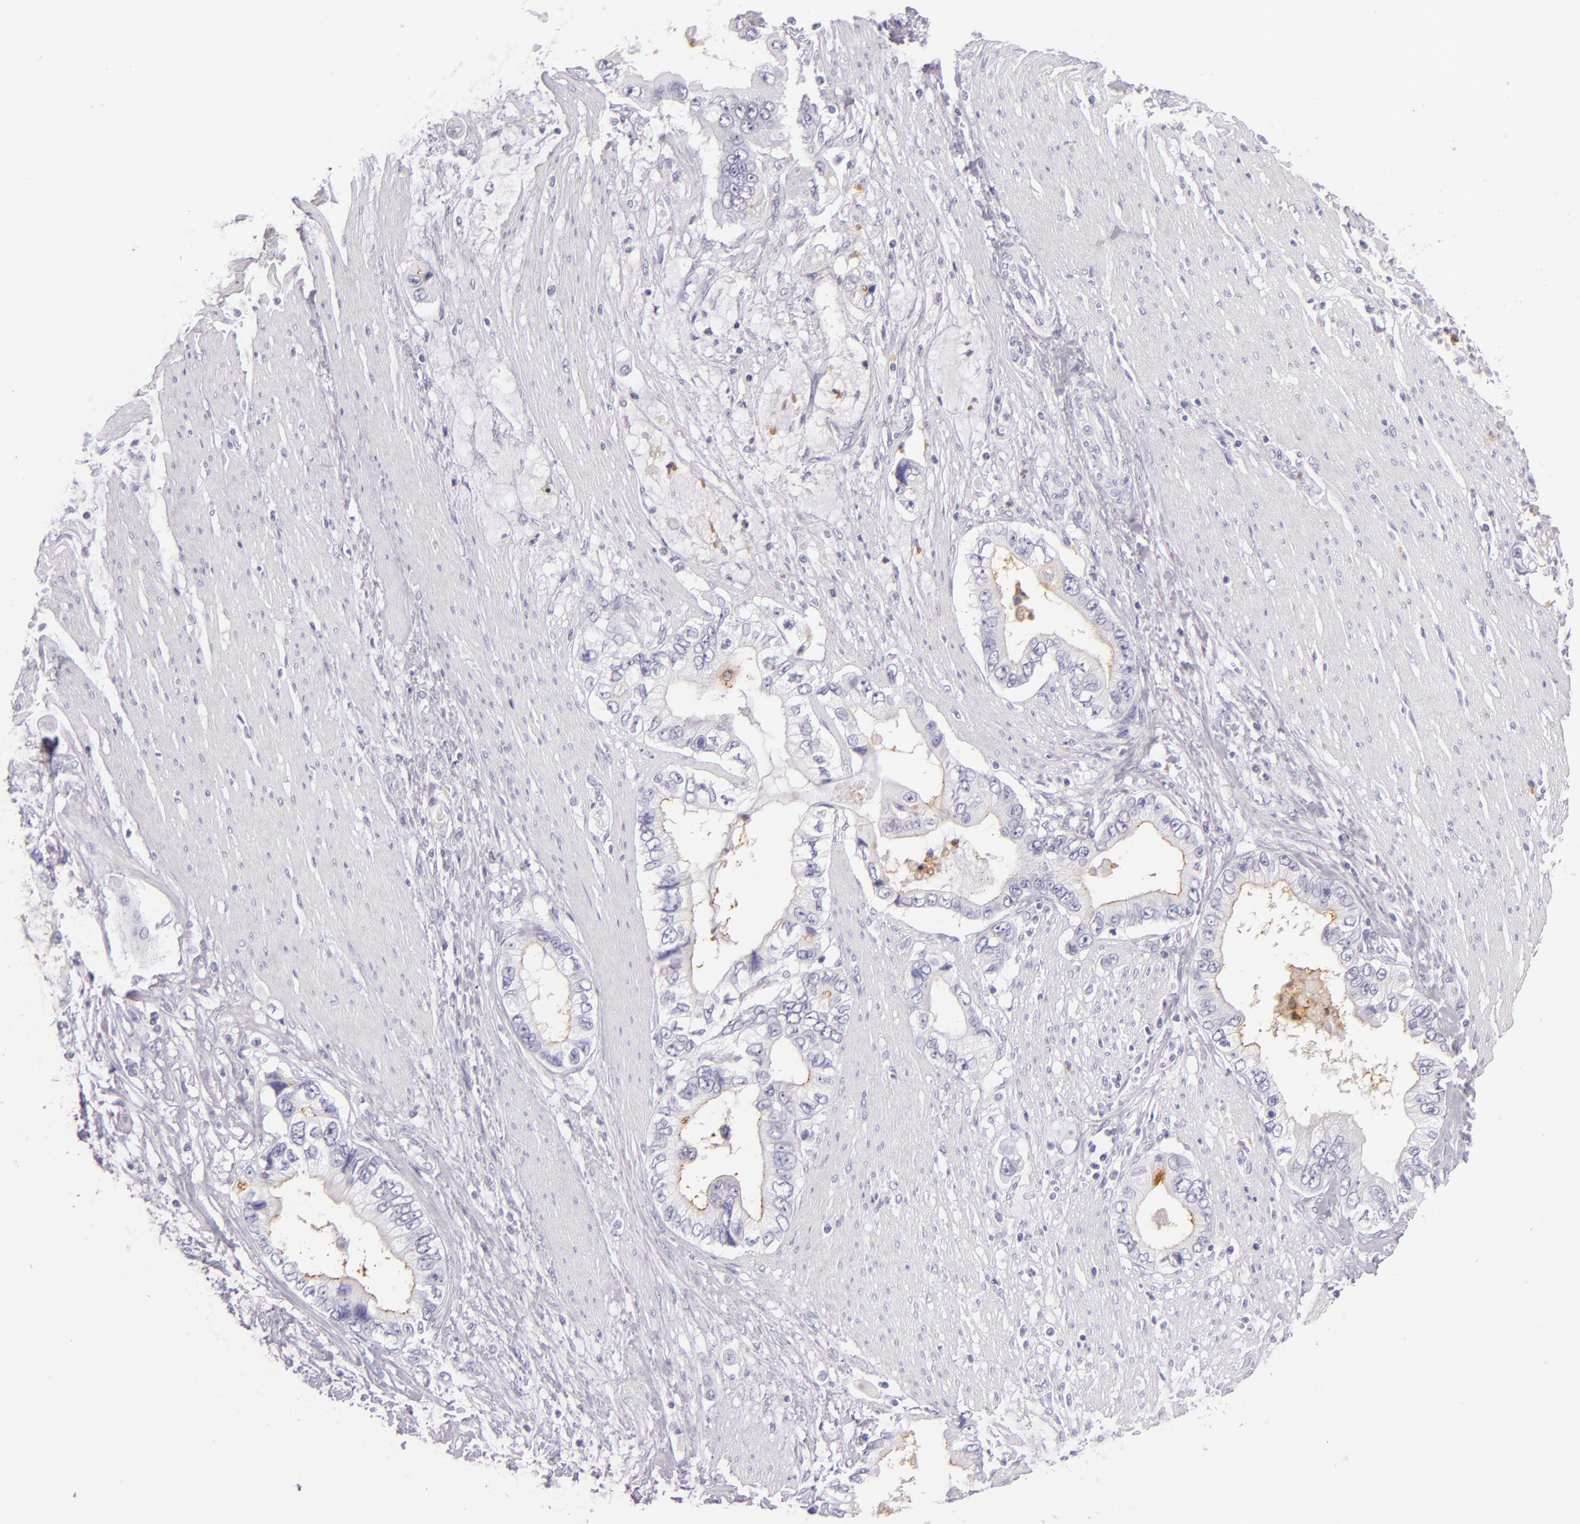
{"staining": {"intensity": "negative", "quantity": "none", "location": "none"}, "tissue": "pancreatic cancer", "cell_type": "Tumor cells", "image_type": "cancer", "snomed": [{"axis": "morphology", "description": "Adenocarcinoma, NOS"}, {"axis": "topography", "description": "Pancreas"}, {"axis": "topography", "description": "Stomach, upper"}], "caption": "Tumor cells are negative for protein expression in human pancreatic cancer (adenocarcinoma). (Immunohistochemistry (ihc), brightfield microscopy, high magnification).", "gene": "CEACAM1", "patient": {"sex": "male", "age": 77}}